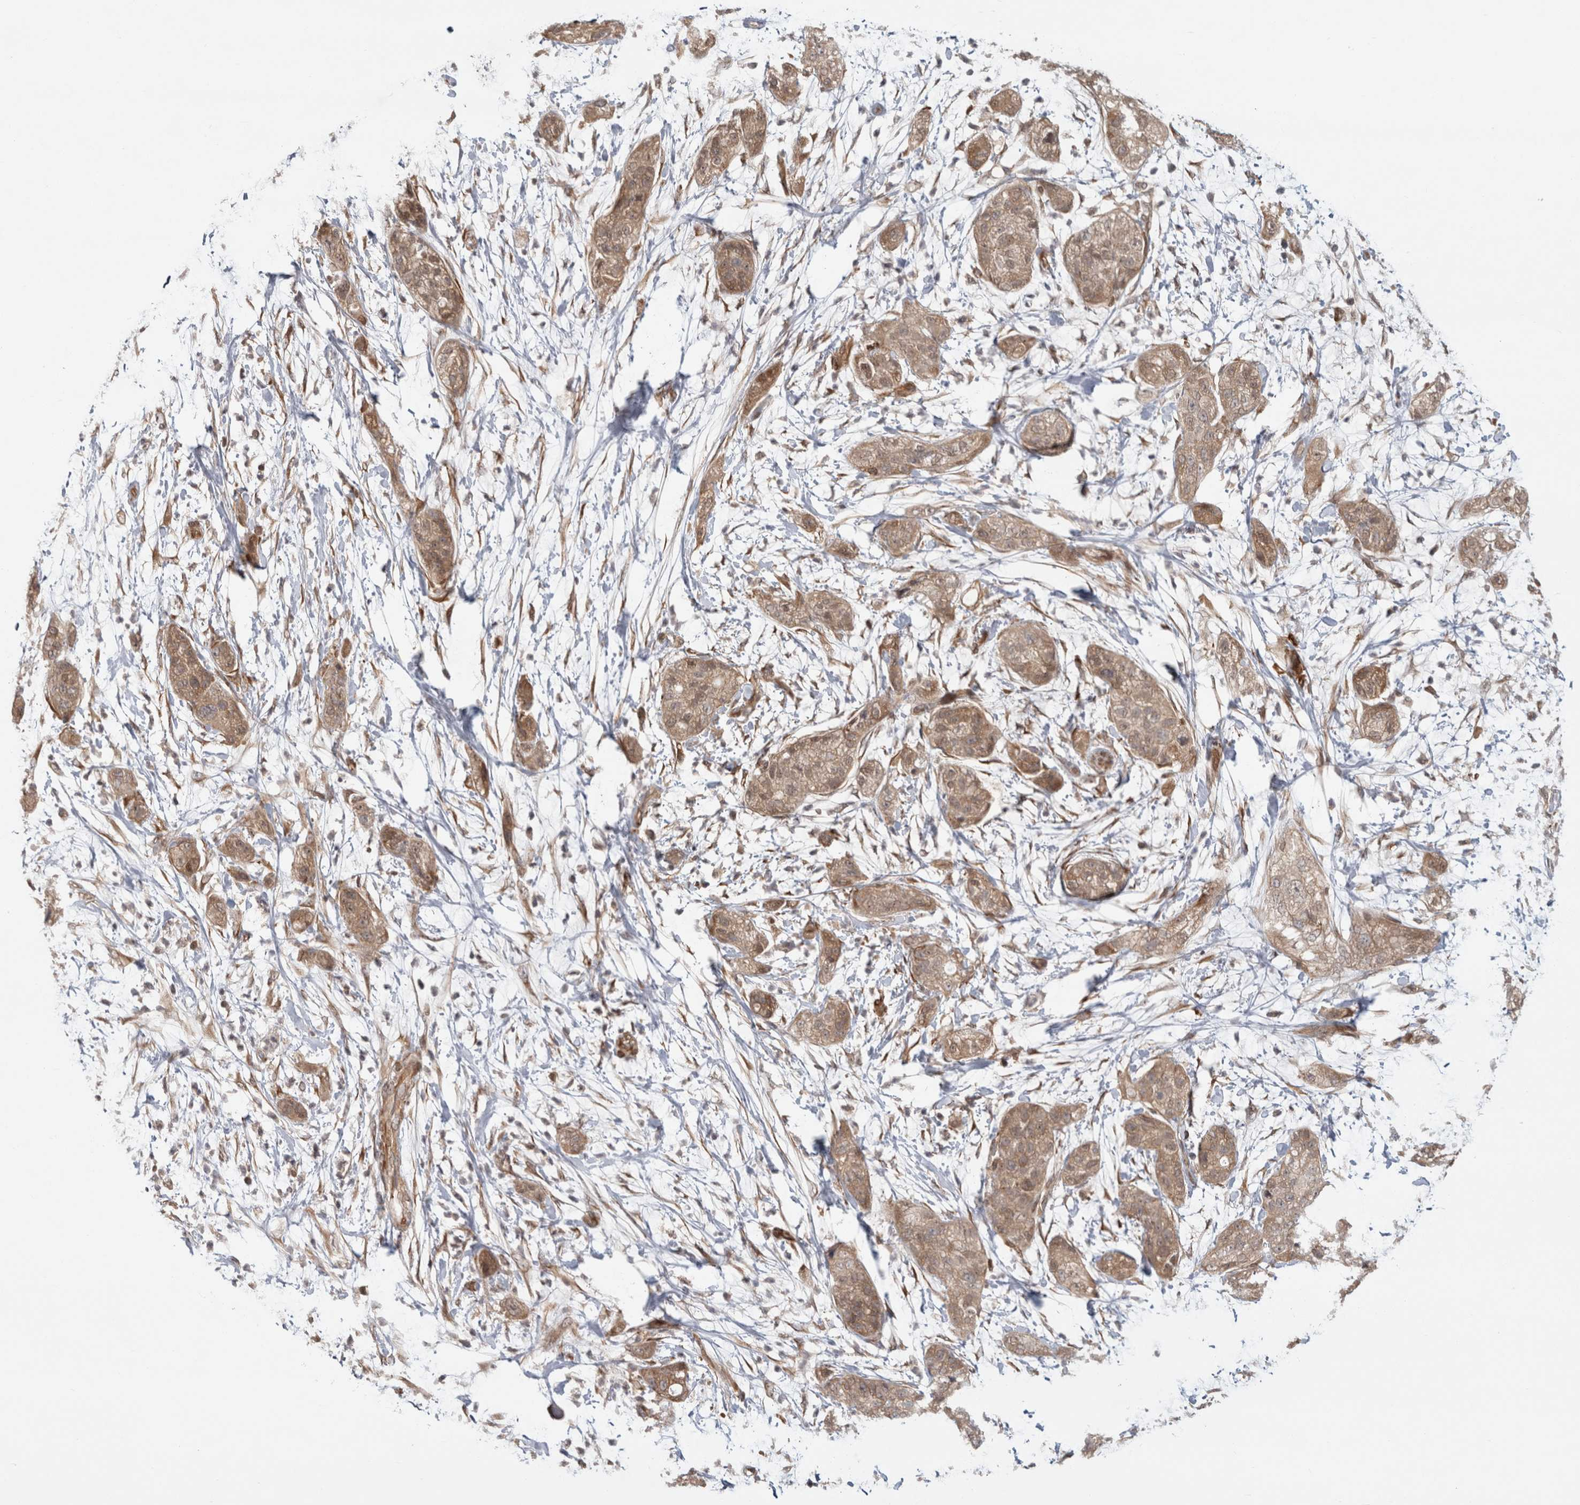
{"staining": {"intensity": "moderate", "quantity": ">75%", "location": "cytoplasmic/membranous"}, "tissue": "pancreatic cancer", "cell_type": "Tumor cells", "image_type": "cancer", "snomed": [{"axis": "morphology", "description": "Adenocarcinoma, NOS"}, {"axis": "topography", "description": "Pancreas"}], "caption": "Pancreatic adenocarcinoma tissue demonstrates moderate cytoplasmic/membranous staining in about >75% of tumor cells, visualized by immunohistochemistry.", "gene": "ZNF318", "patient": {"sex": "female", "age": 78}}